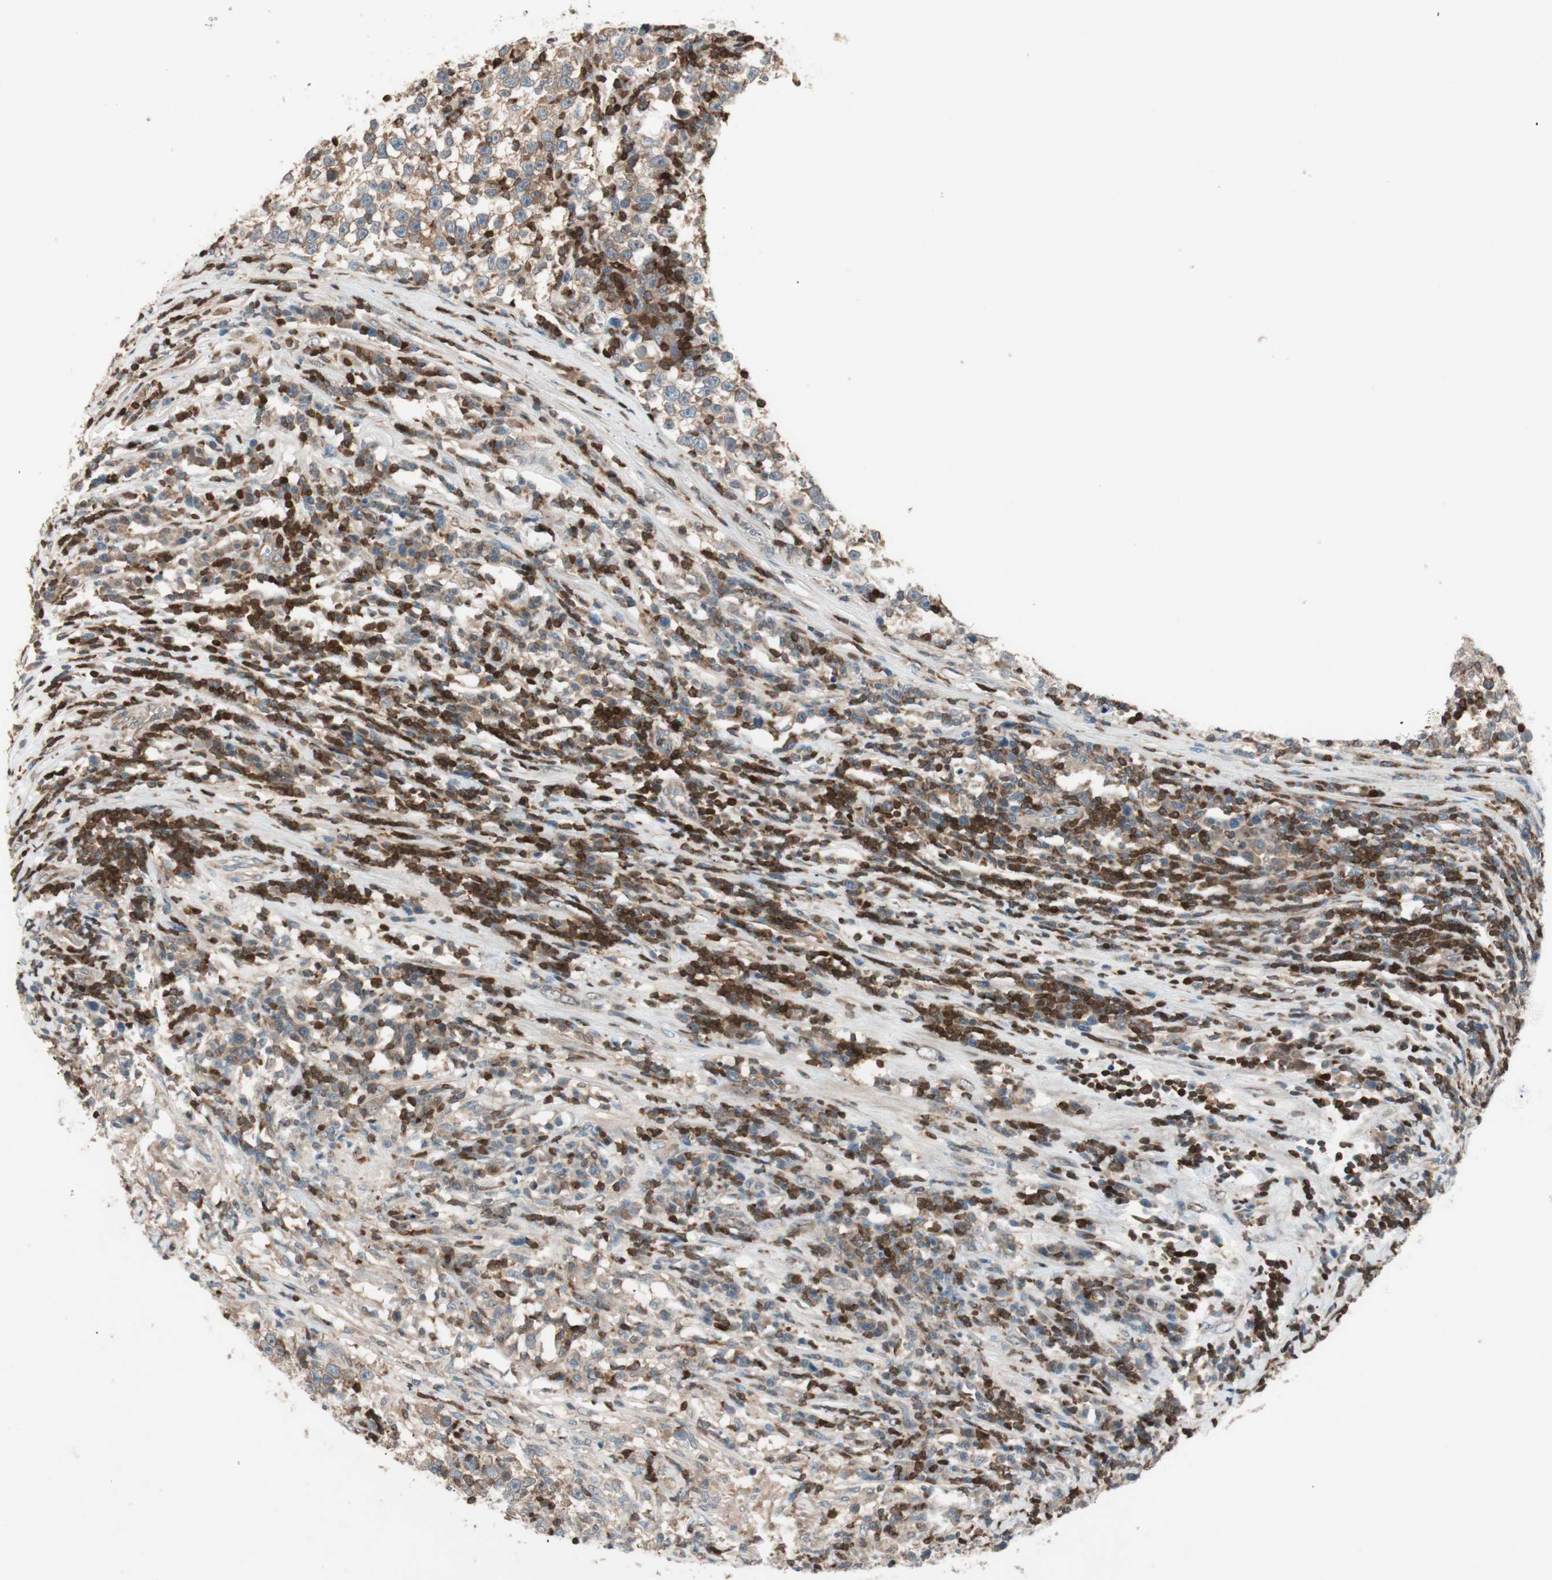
{"staining": {"intensity": "moderate", "quantity": ">75%", "location": "cytoplasmic/membranous"}, "tissue": "testis cancer", "cell_type": "Tumor cells", "image_type": "cancer", "snomed": [{"axis": "morphology", "description": "Seminoma, NOS"}, {"axis": "topography", "description": "Testis"}], "caption": "Immunohistochemistry micrograph of neoplastic tissue: seminoma (testis) stained using IHC exhibits medium levels of moderate protein expression localized specifically in the cytoplasmic/membranous of tumor cells, appearing as a cytoplasmic/membranous brown color.", "gene": "BIN1", "patient": {"sex": "male", "age": 43}}